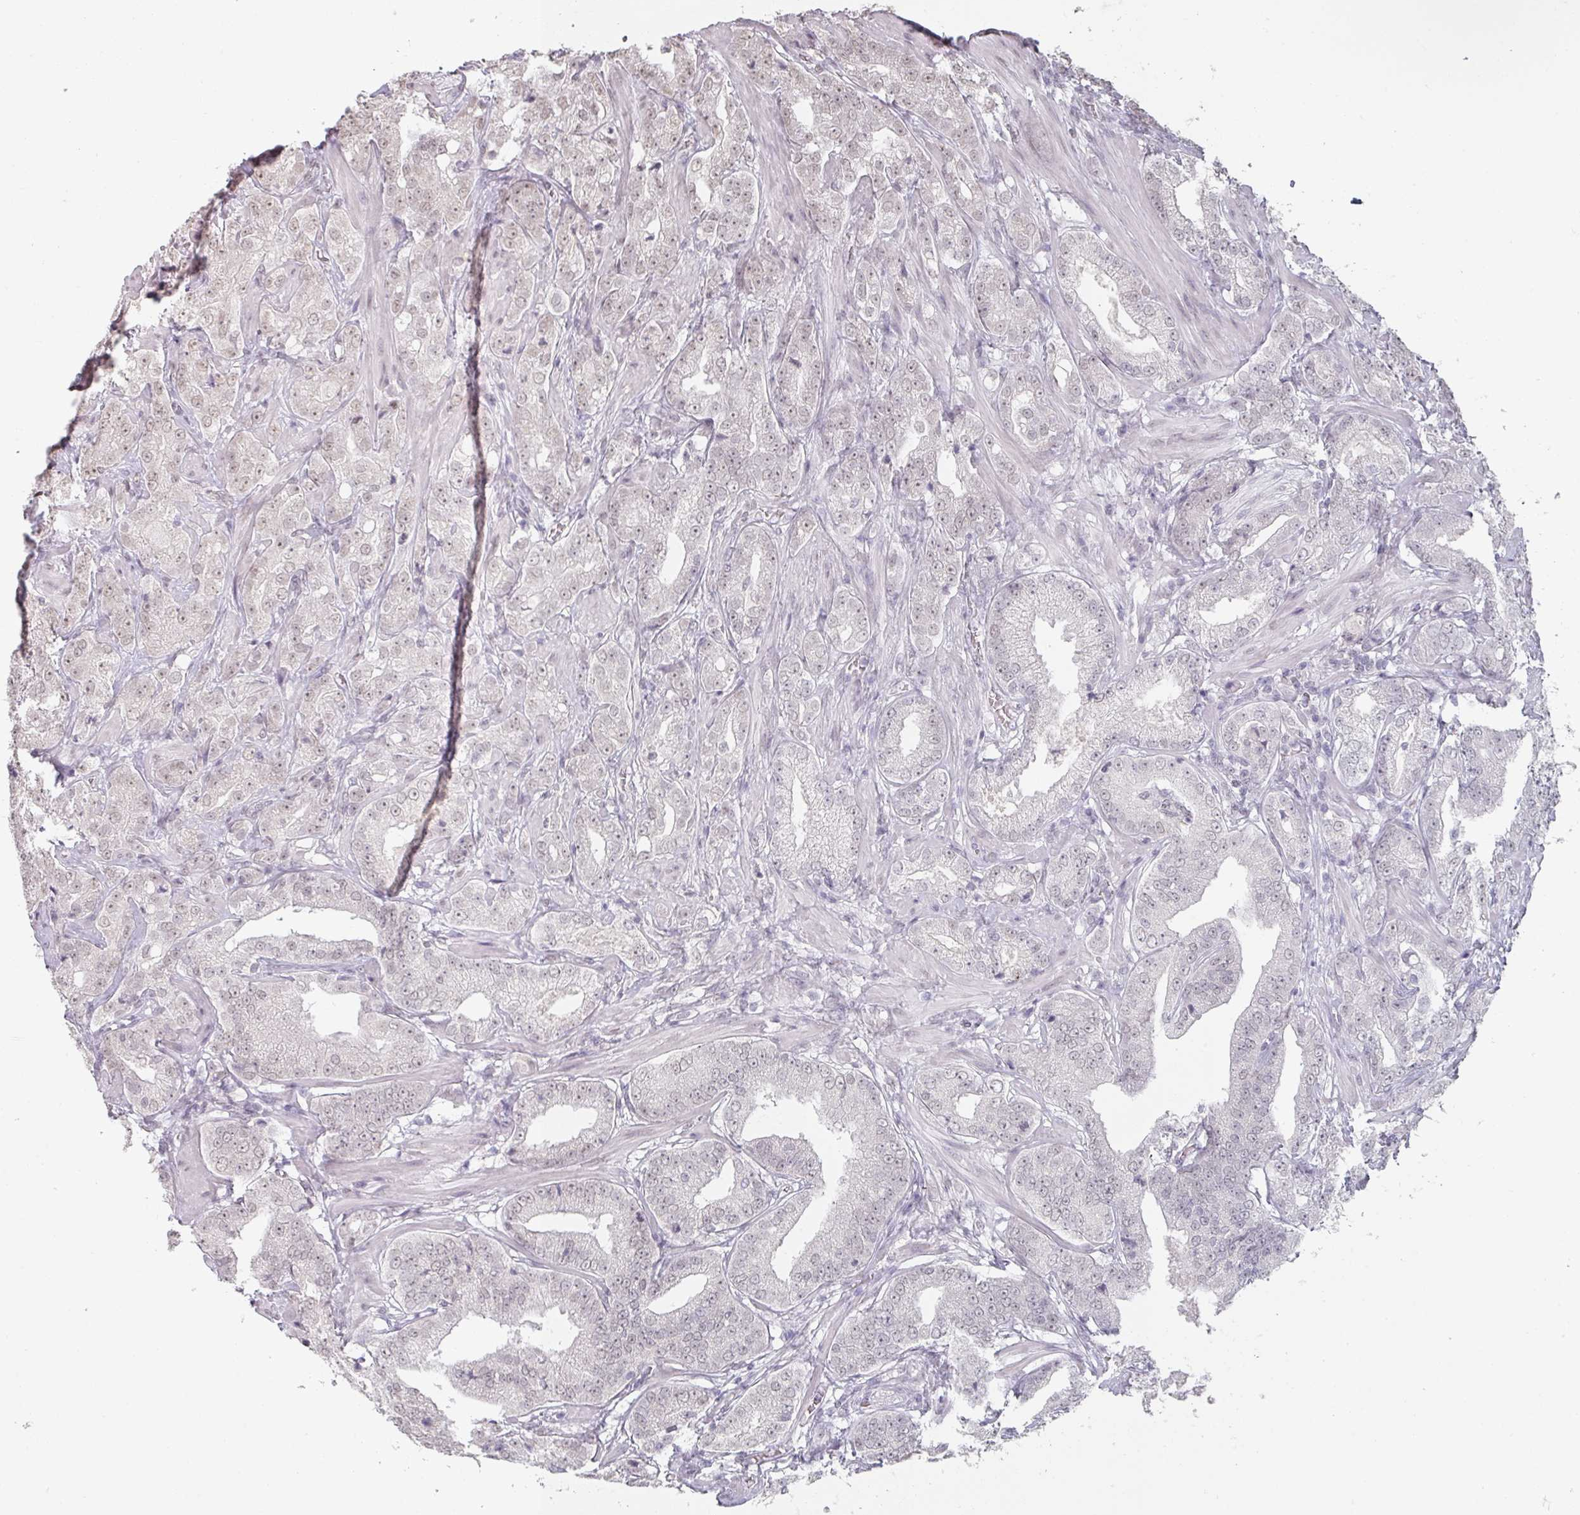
{"staining": {"intensity": "weak", "quantity": "<25%", "location": "nuclear"}, "tissue": "prostate cancer", "cell_type": "Tumor cells", "image_type": "cancer", "snomed": [{"axis": "morphology", "description": "Adenocarcinoma, Low grade"}, {"axis": "topography", "description": "Prostate"}], "caption": "A photomicrograph of prostate low-grade adenocarcinoma stained for a protein displays no brown staining in tumor cells. Nuclei are stained in blue.", "gene": "SPRR1A", "patient": {"sex": "male", "age": 67}}